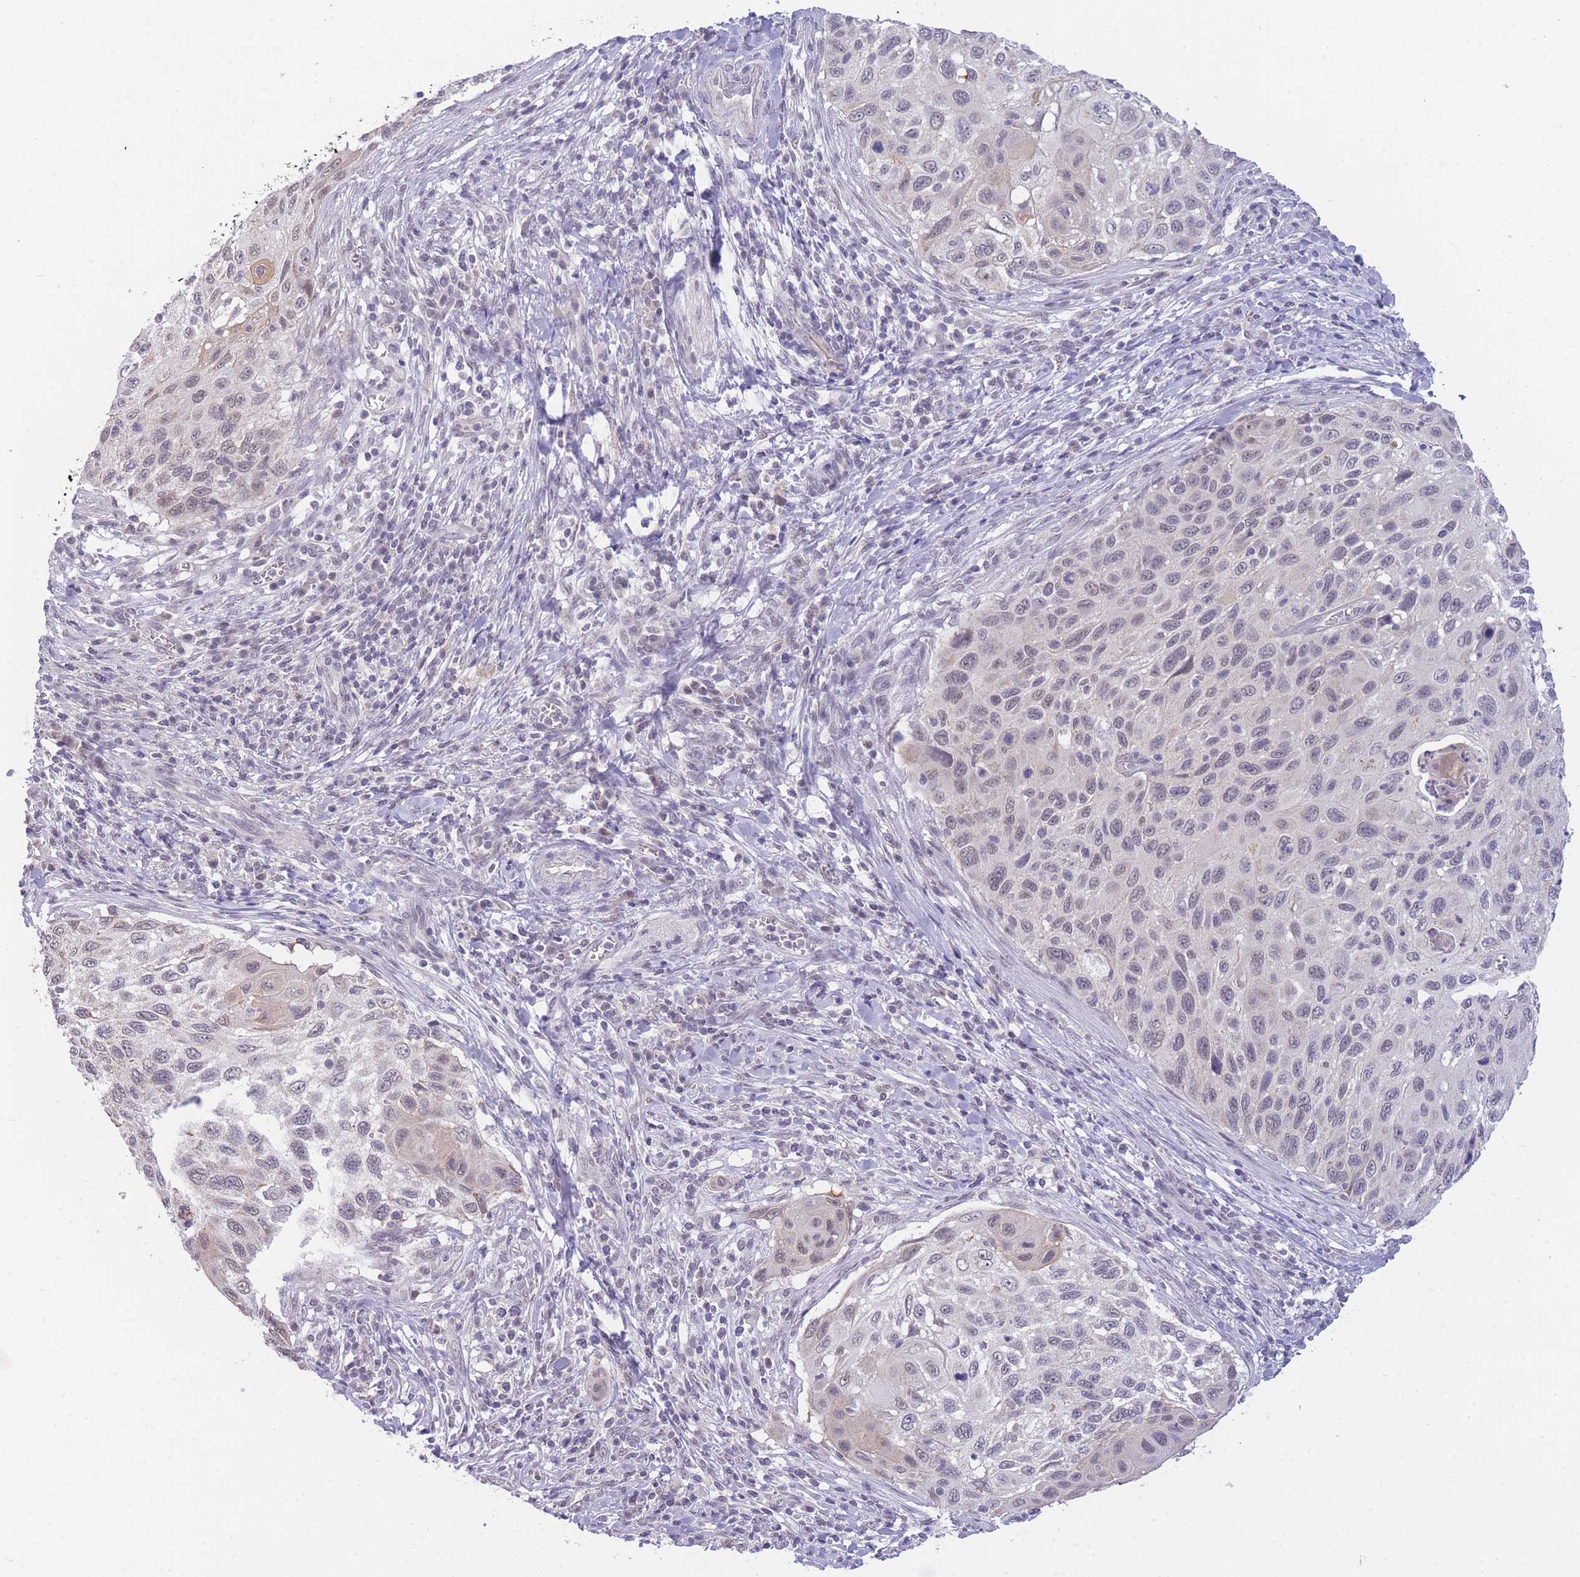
{"staining": {"intensity": "weak", "quantity": "25%-75%", "location": "nuclear"}, "tissue": "cervical cancer", "cell_type": "Tumor cells", "image_type": "cancer", "snomed": [{"axis": "morphology", "description": "Squamous cell carcinoma, NOS"}, {"axis": "topography", "description": "Cervix"}], "caption": "Immunohistochemistry (IHC) staining of squamous cell carcinoma (cervical), which exhibits low levels of weak nuclear positivity in about 25%-75% of tumor cells indicating weak nuclear protein expression. The staining was performed using DAB (brown) for protein detection and nuclei were counterstained in hematoxylin (blue).", "gene": "GOLGA6L25", "patient": {"sex": "female", "age": 70}}